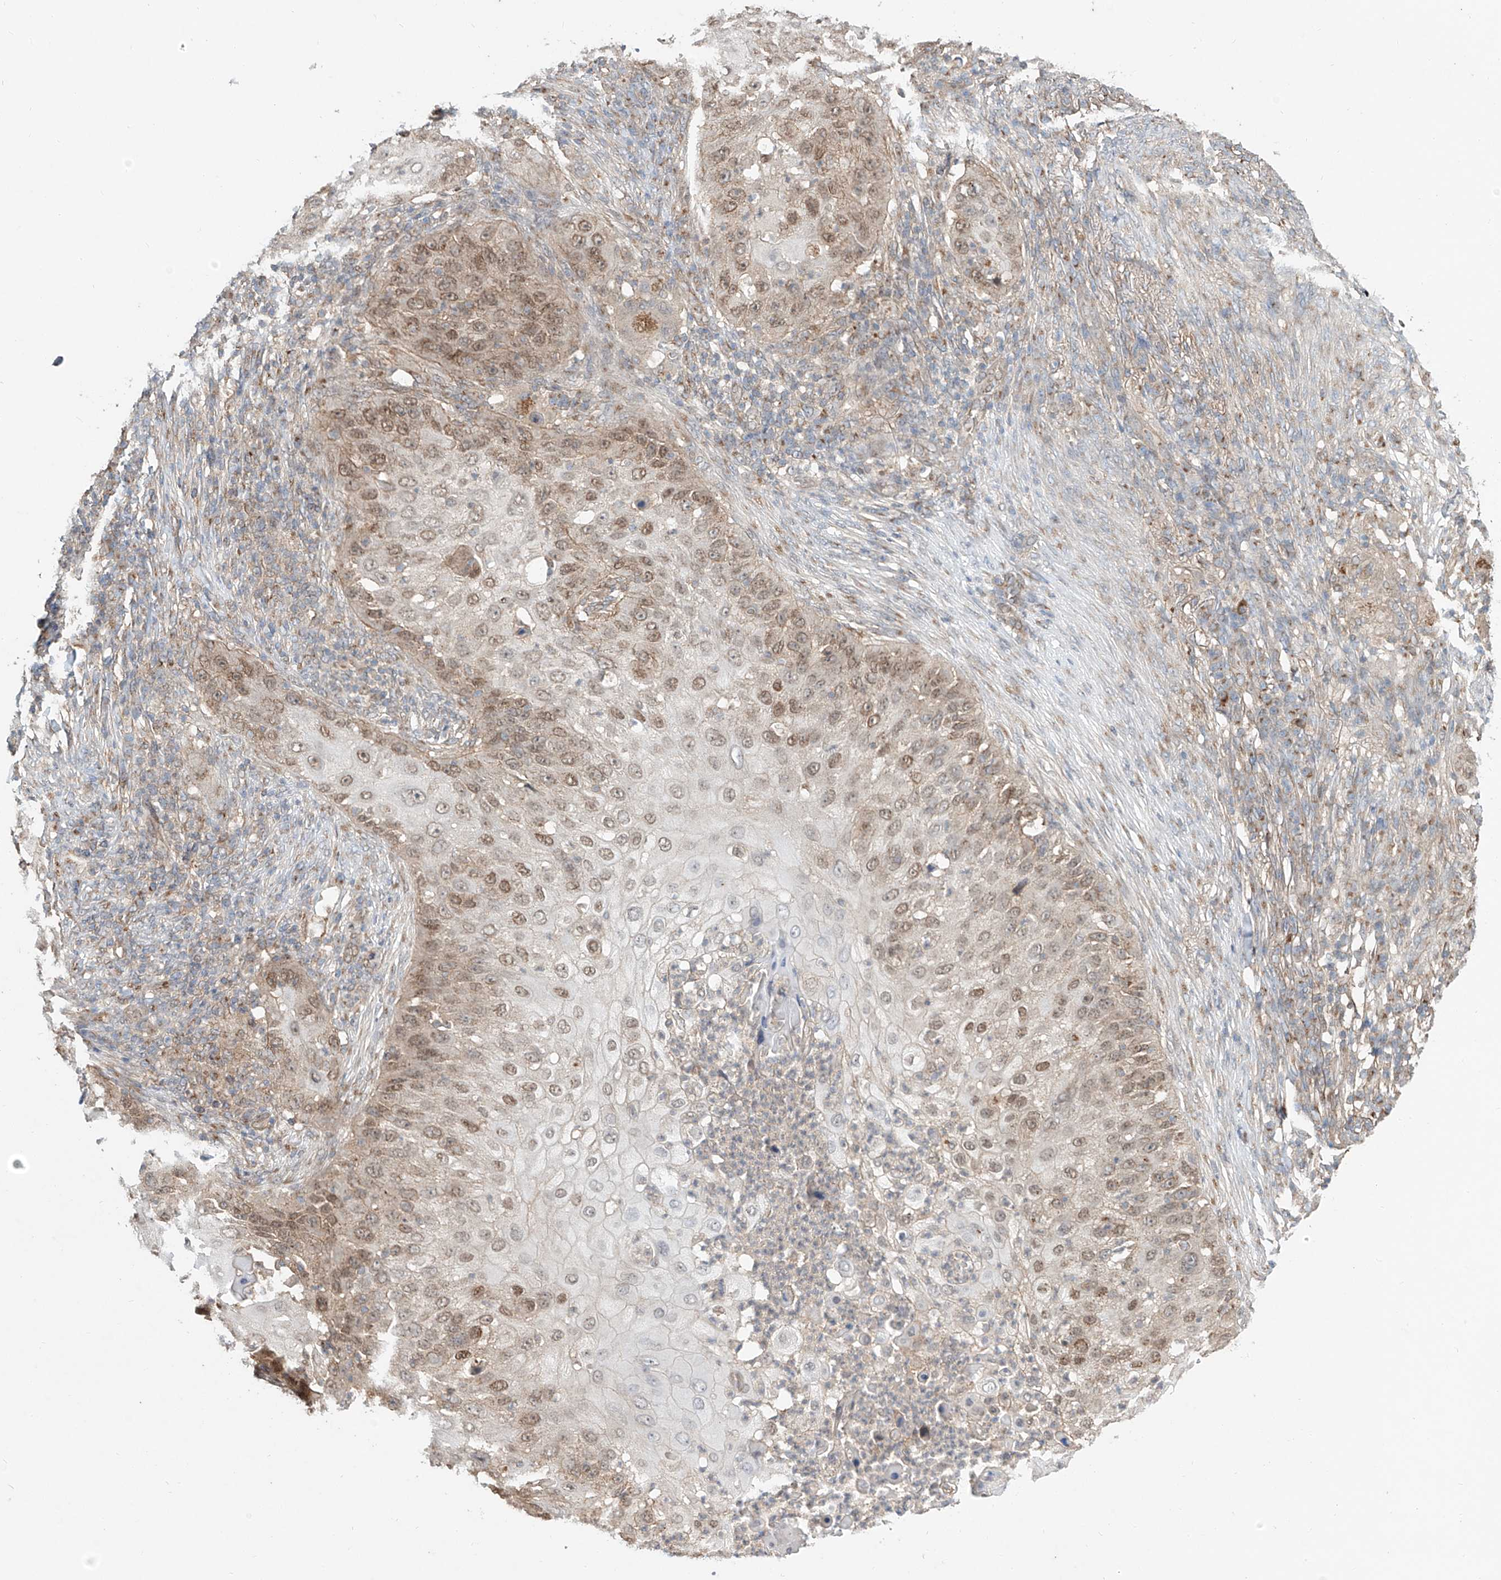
{"staining": {"intensity": "moderate", "quantity": ">75%", "location": "nuclear"}, "tissue": "skin cancer", "cell_type": "Tumor cells", "image_type": "cancer", "snomed": [{"axis": "morphology", "description": "Squamous cell carcinoma, NOS"}, {"axis": "topography", "description": "Skin"}], "caption": "Skin cancer tissue demonstrates moderate nuclear staining in approximately >75% of tumor cells", "gene": "CUX1", "patient": {"sex": "female", "age": 44}}